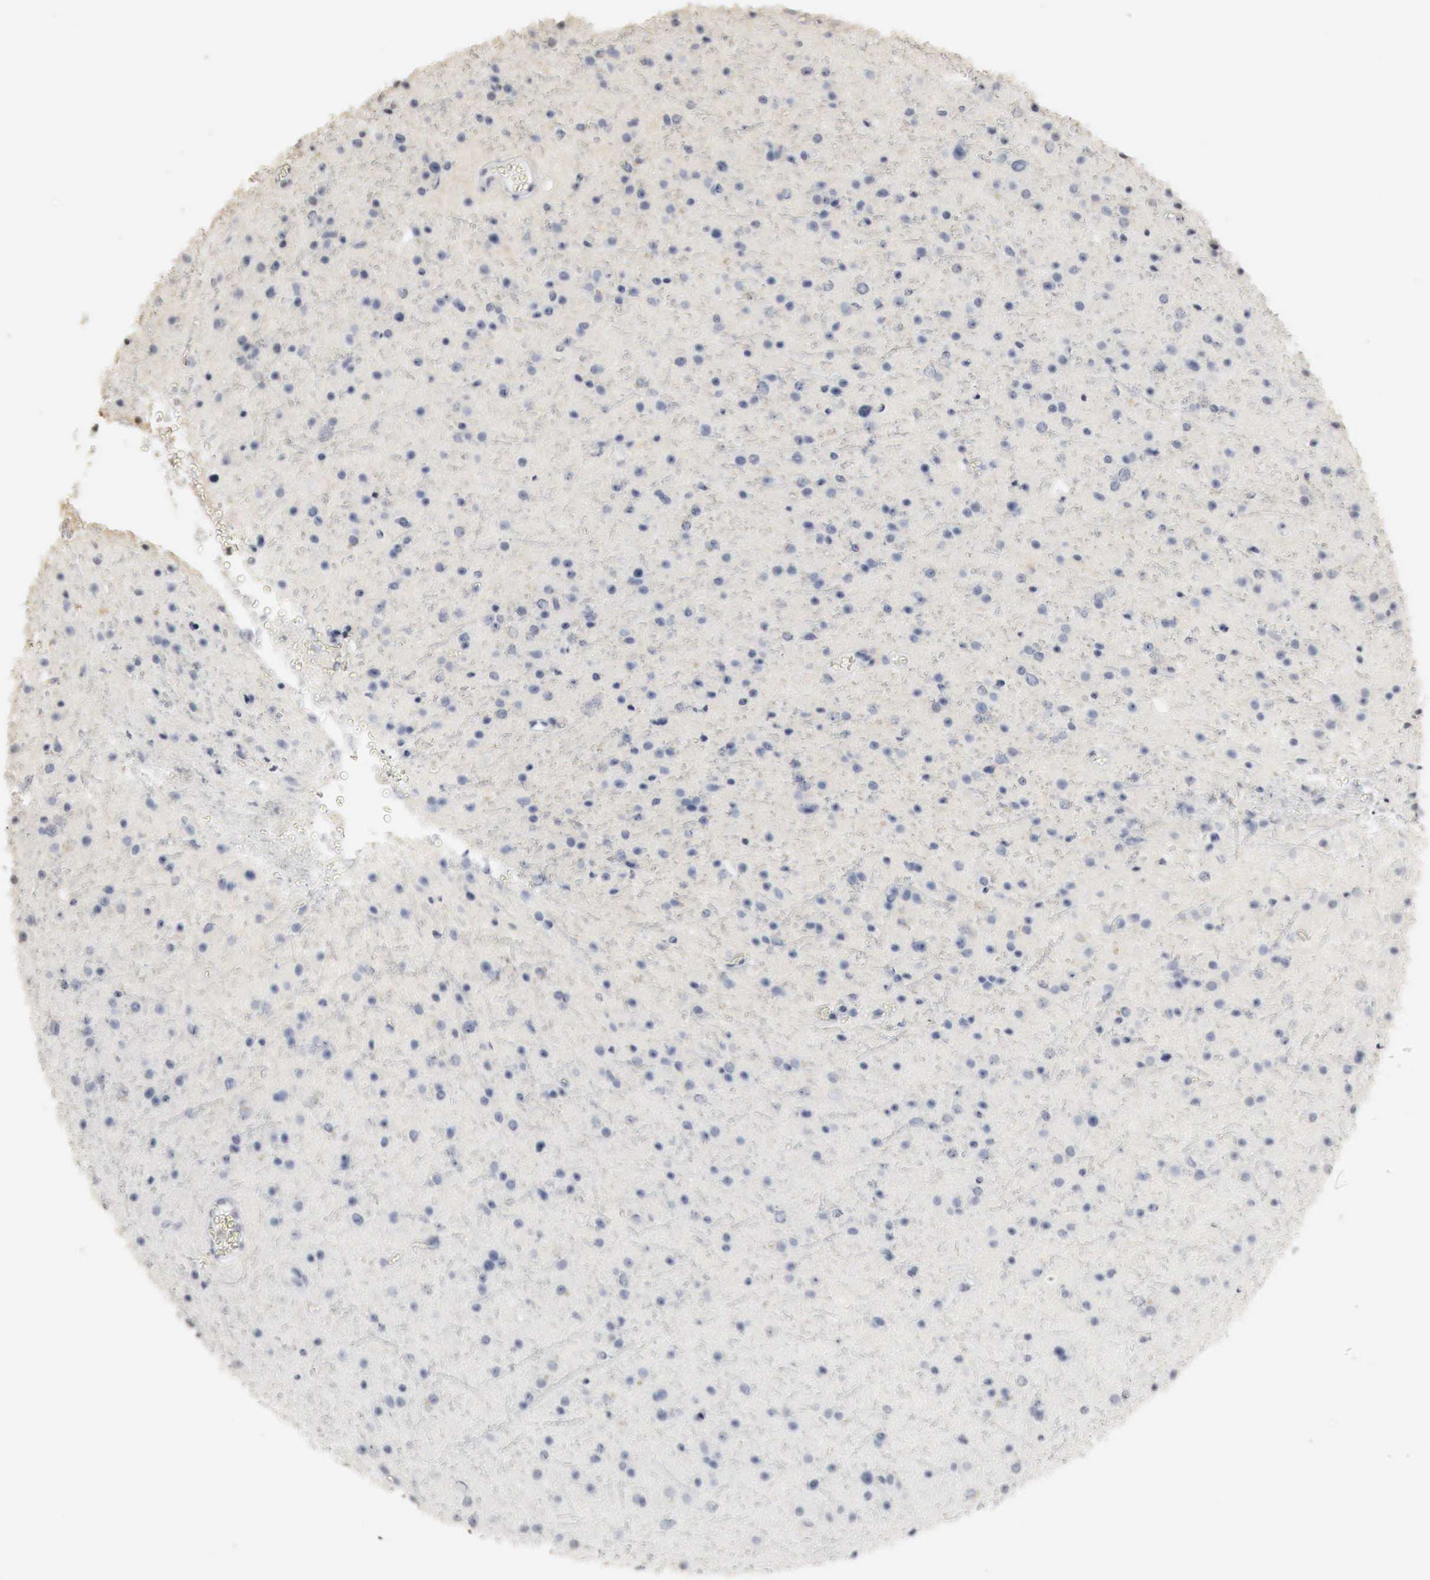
{"staining": {"intensity": "negative", "quantity": "none", "location": "none"}, "tissue": "glioma", "cell_type": "Tumor cells", "image_type": "cancer", "snomed": [{"axis": "morphology", "description": "Glioma, malignant, Low grade"}, {"axis": "topography", "description": "Brain"}], "caption": "Immunohistochemistry (IHC) of malignant glioma (low-grade) exhibits no positivity in tumor cells.", "gene": "ERBB4", "patient": {"sex": "female", "age": 46}}